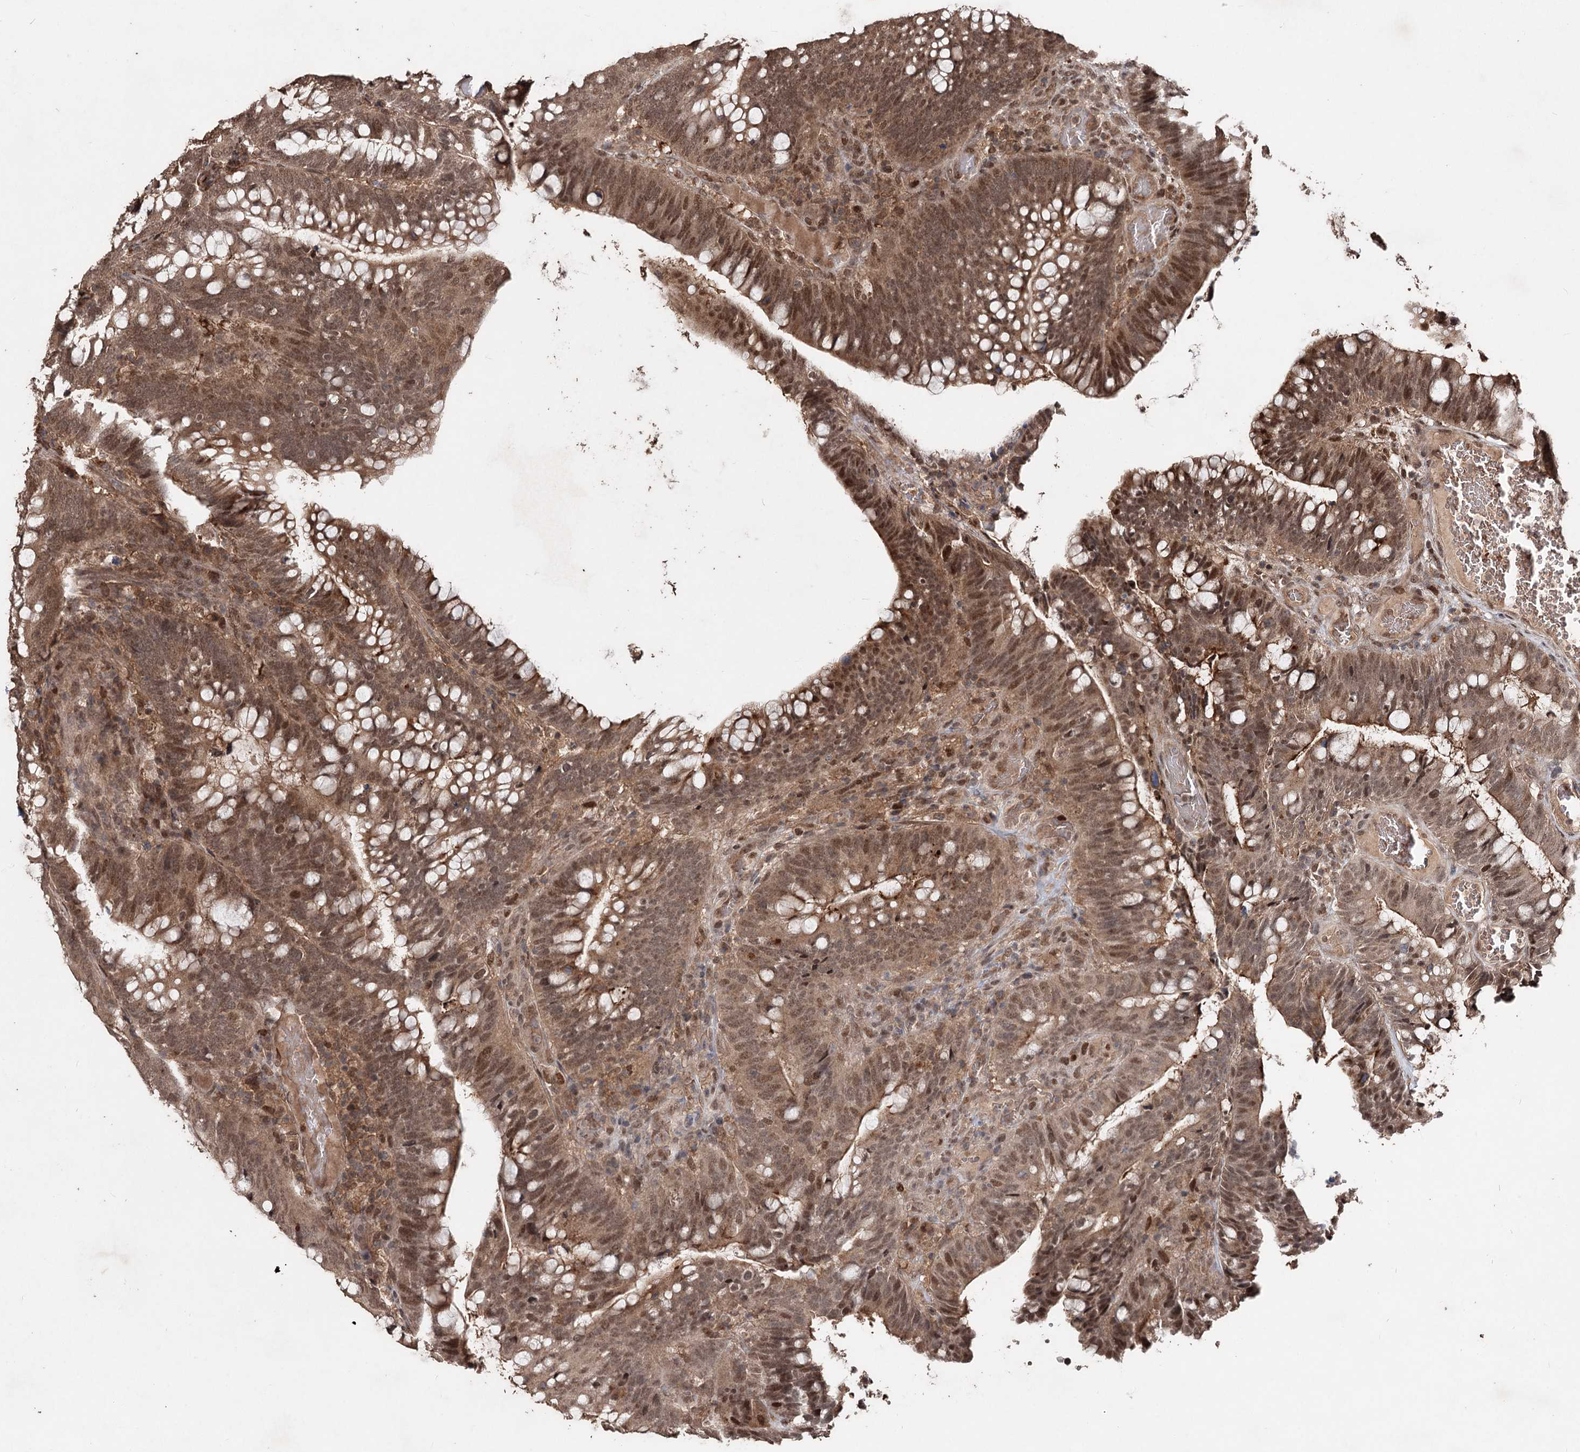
{"staining": {"intensity": "moderate", "quantity": ">75%", "location": "cytoplasmic/membranous,nuclear"}, "tissue": "colorectal cancer", "cell_type": "Tumor cells", "image_type": "cancer", "snomed": [{"axis": "morphology", "description": "Adenocarcinoma, NOS"}, {"axis": "topography", "description": "Colon"}], "caption": "Immunohistochemistry (IHC) of human colorectal cancer (adenocarcinoma) exhibits medium levels of moderate cytoplasmic/membranous and nuclear positivity in approximately >75% of tumor cells.", "gene": "FBXO7", "patient": {"sex": "female", "age": 66}}